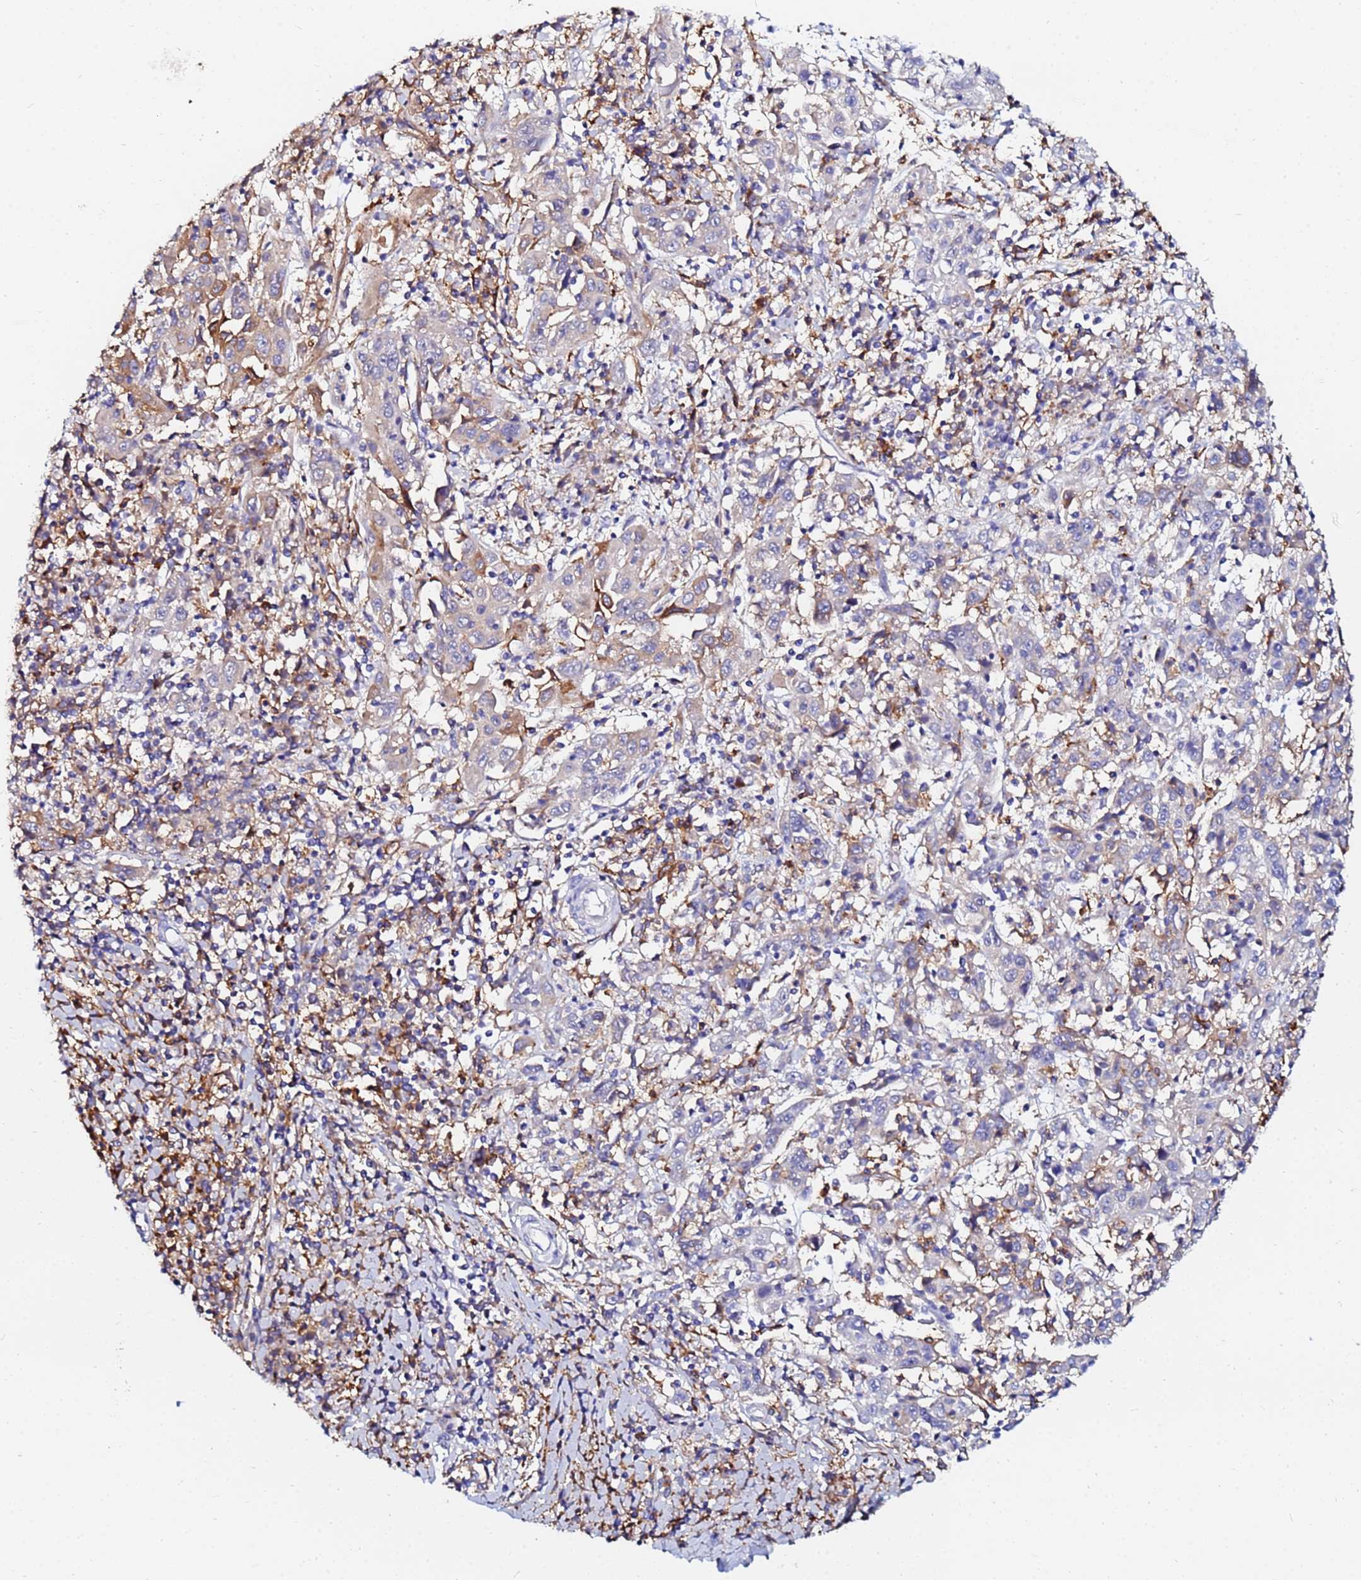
{"staining": {"intensity": "weak", "quantity": "<25%", "location": "cytoplasmic/membranous"}, "tissue": "cervical cancer", "cell_type": "Tumor cells", "image_type": "cancer", "snomed": [{"axis": "morphology", "description": "Squamous cell carcinoma, NOS"}, {"axis": "topography", "description": "Cervix"}], "caption": "High magnification brightfield microscopy of cervical cancer (squamous cell carcinoma) stained with DAB (3,3'-diaminobenzidine) (brown) and counterstained with hematoxylin (blue): tumor cells show no significant expression.", "gene": "BASP1", "patient": {"sex": "female", "age": 46}}